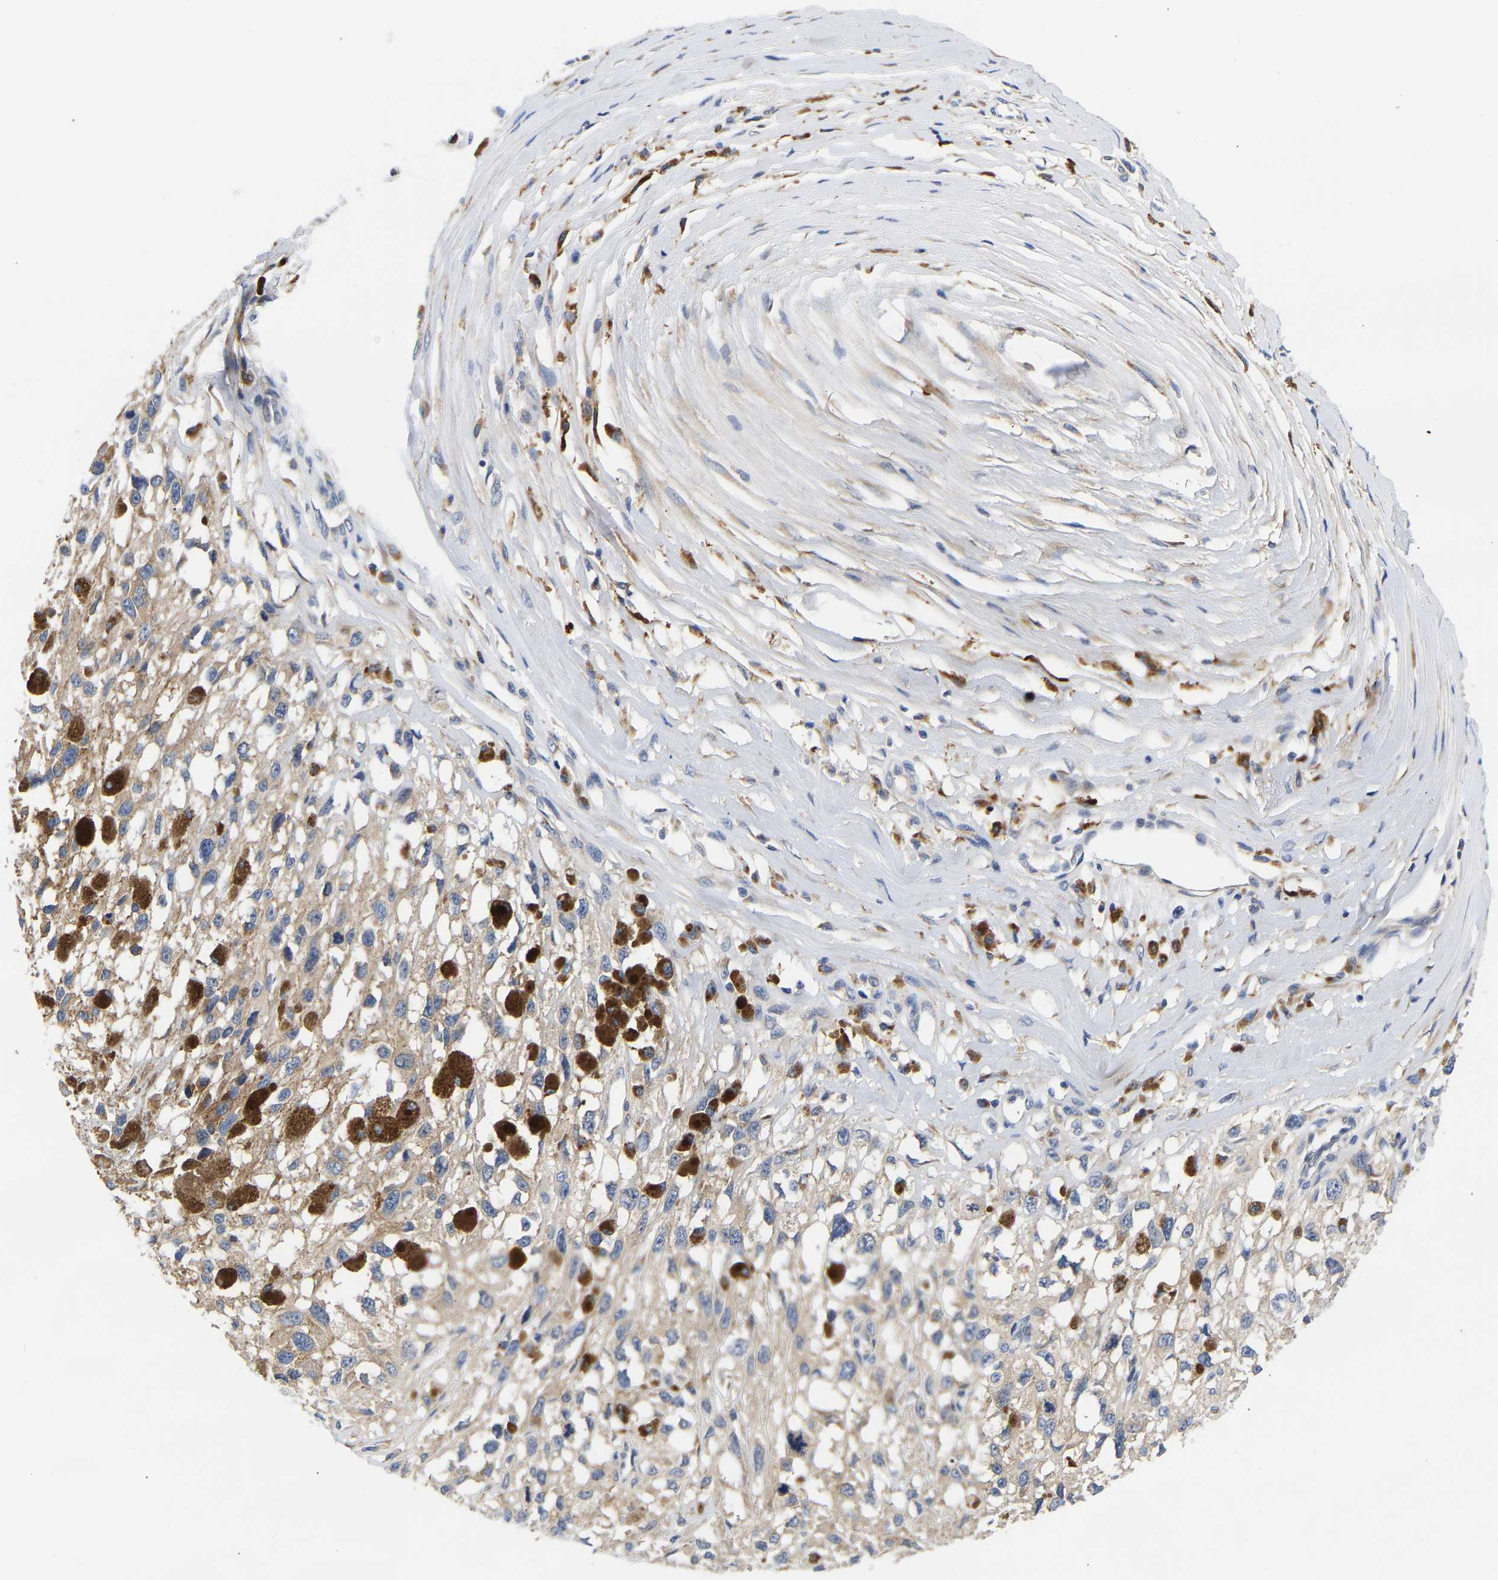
{"staining": {"intensity": "negative", "quantity": "none", "location": "none"}, "tissue": "melanoma", "cell_type": "Tumor cells", "image_type": "cancer", "snomed": [{"axis": "morphology", "description": "Malignant melanoma, Metastatic site"}, {"axis": "topography", "description": "Lymph node"}], "caption": "Malignant melanoma (metastatic site) stained for a protein using IHC displays no positivity tumor cells.", "gene": "CCDC6", "patient": {"sex": "male", "age": 59}}